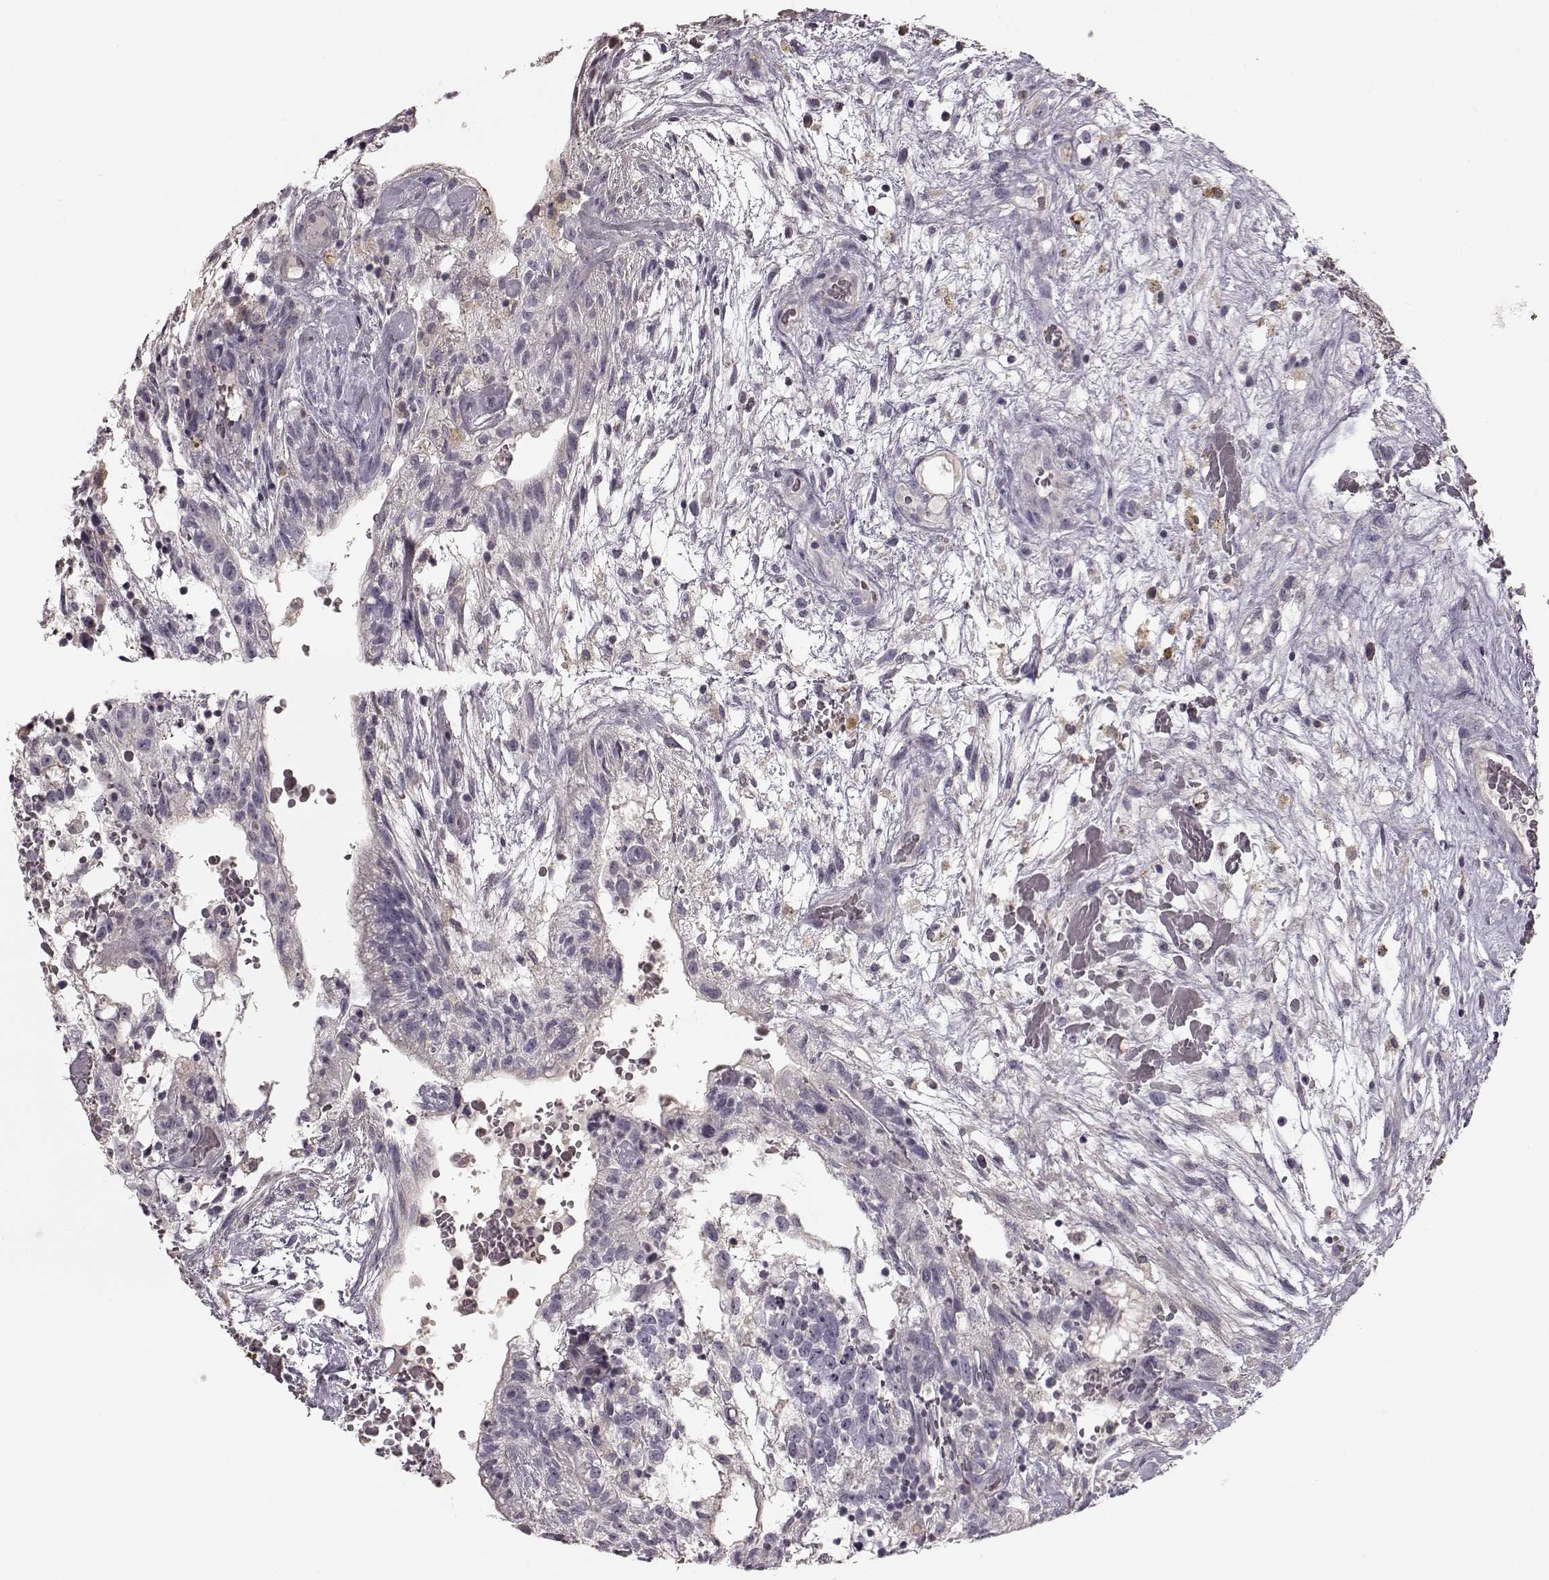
{"staining": {"intensity": "negative", "quantity": "none", "location": "none"}, "tissue": "testis cancer", "cell_type": "Tumor cells", "image_type": "cancer", "snomed": [{"axis": "morphology", "description": "Normal tissue, NOS"}, {"axis": "morphology", "description": "Carcinoma, Embryonal, NOS"}, {"axis": "topography", "description": "Testis"}], "caption": "Immunohistochemistry (IHC) histopathology image of neoplastic tissue: human testis embryonal carcinoma stained with DAB (3,3'-diaminobenzidine) demonstrates no significant protein staining in tumor cells. (Stains: DAB immunohistochemistry (IHC) with hematoxylin counter stain, Microscopy: brightfield microscopy at high magnification).", "gene": "MIA", "patient": {"sex": "male", "age": 32}}